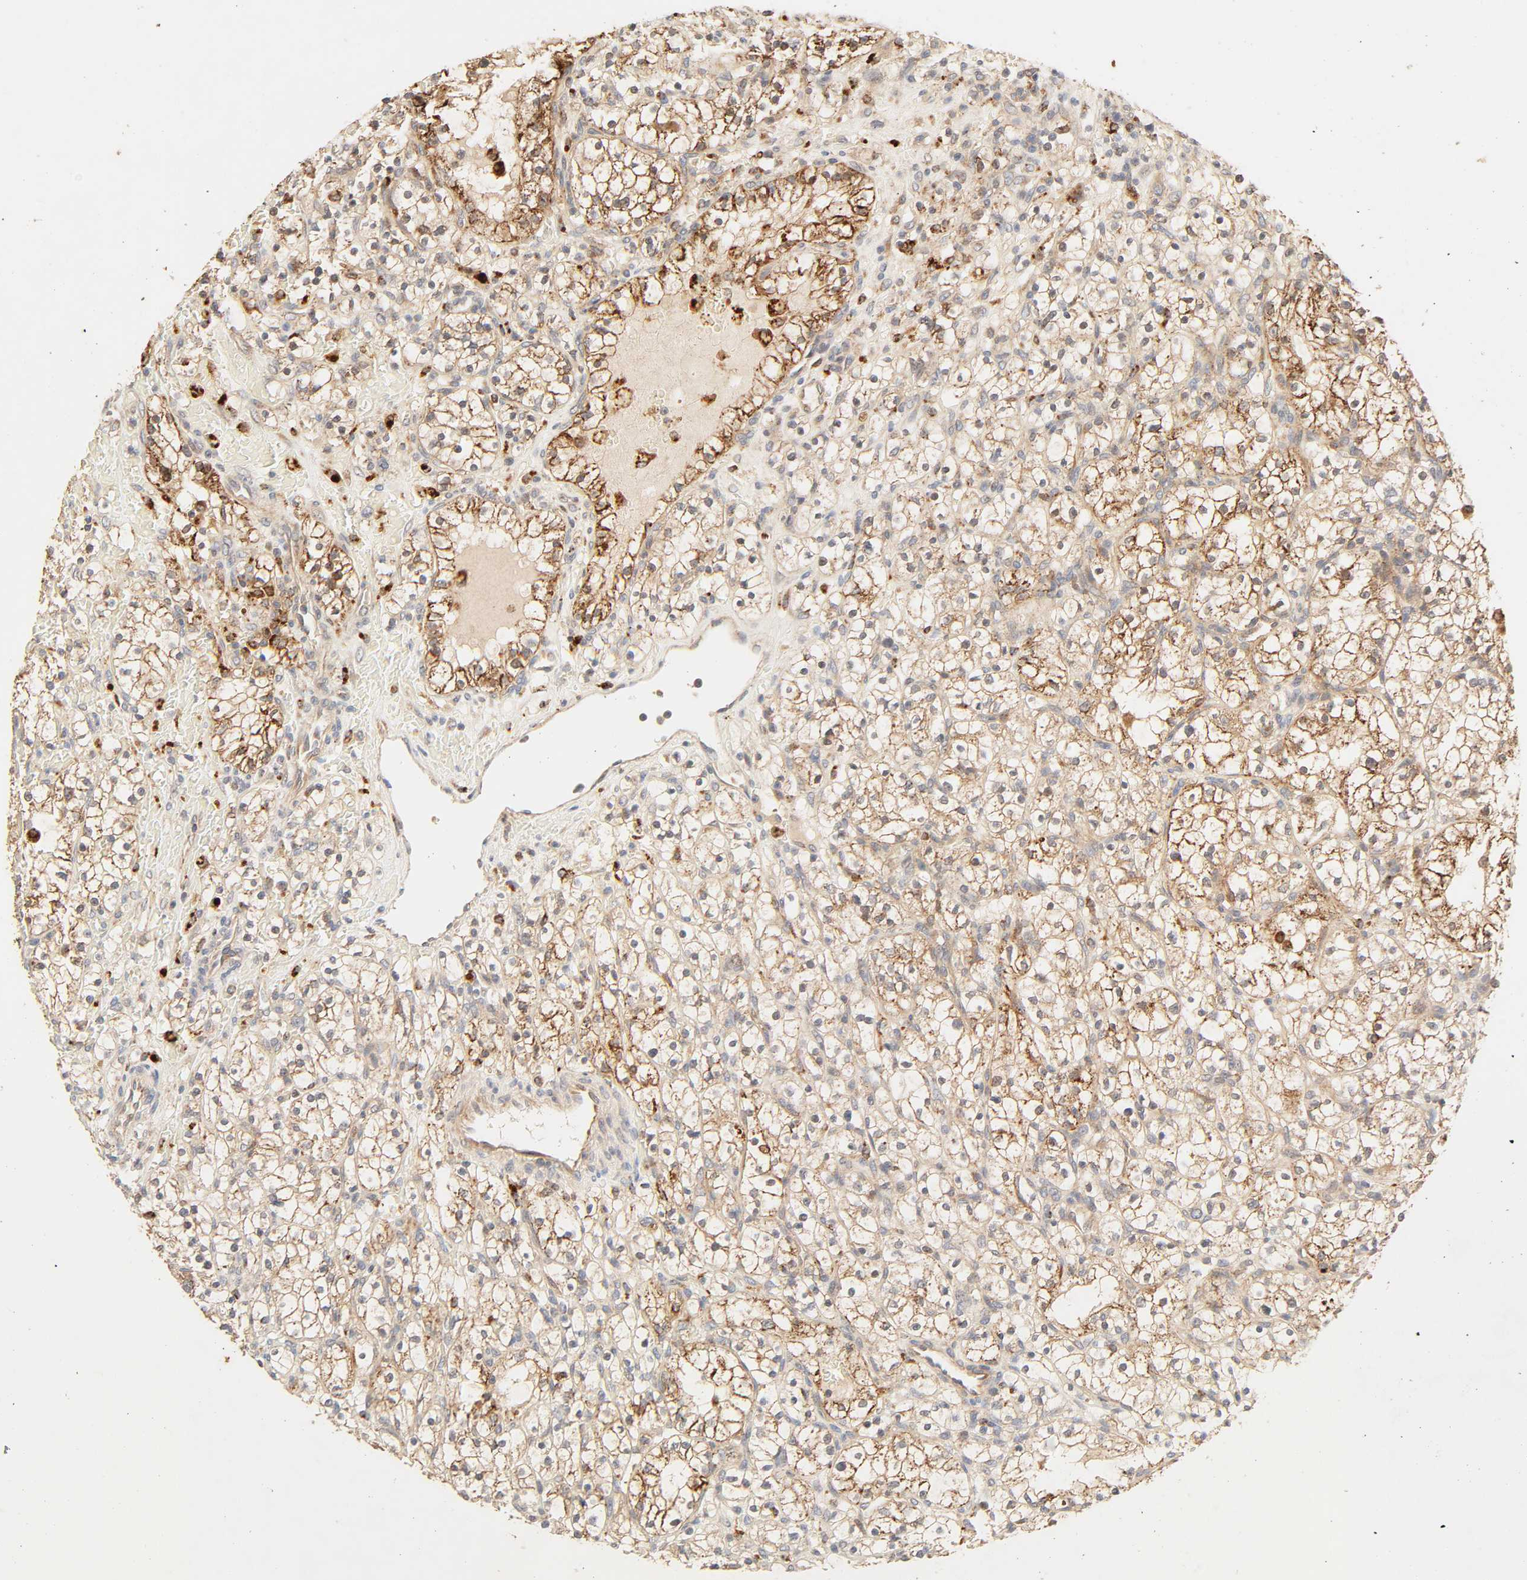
{"staining": {"intensity": "strong", "quantity": ">75%", "location": "cytoplasmic/membranous"}, "tissue": "renal cancer", "cell_type": "Tumor cells", "image_type": "cancer", "snomed": [{"axis": "morphology", "description": "Normal tissue, NOS"}, {"axis": "morphology", "description": "Adenocarcinoma, NOS"}, {"axis": "topography", "description": "Kidney"}], "caption": "Renal cancer (adenocarcinoma) stained with a brown dye exhibits strong cytoplasmic/membranous positive expression in approximately >75% of tumor cells.", "gene": "MAPK6", "patient": {"sex": "female", "age": 55}}